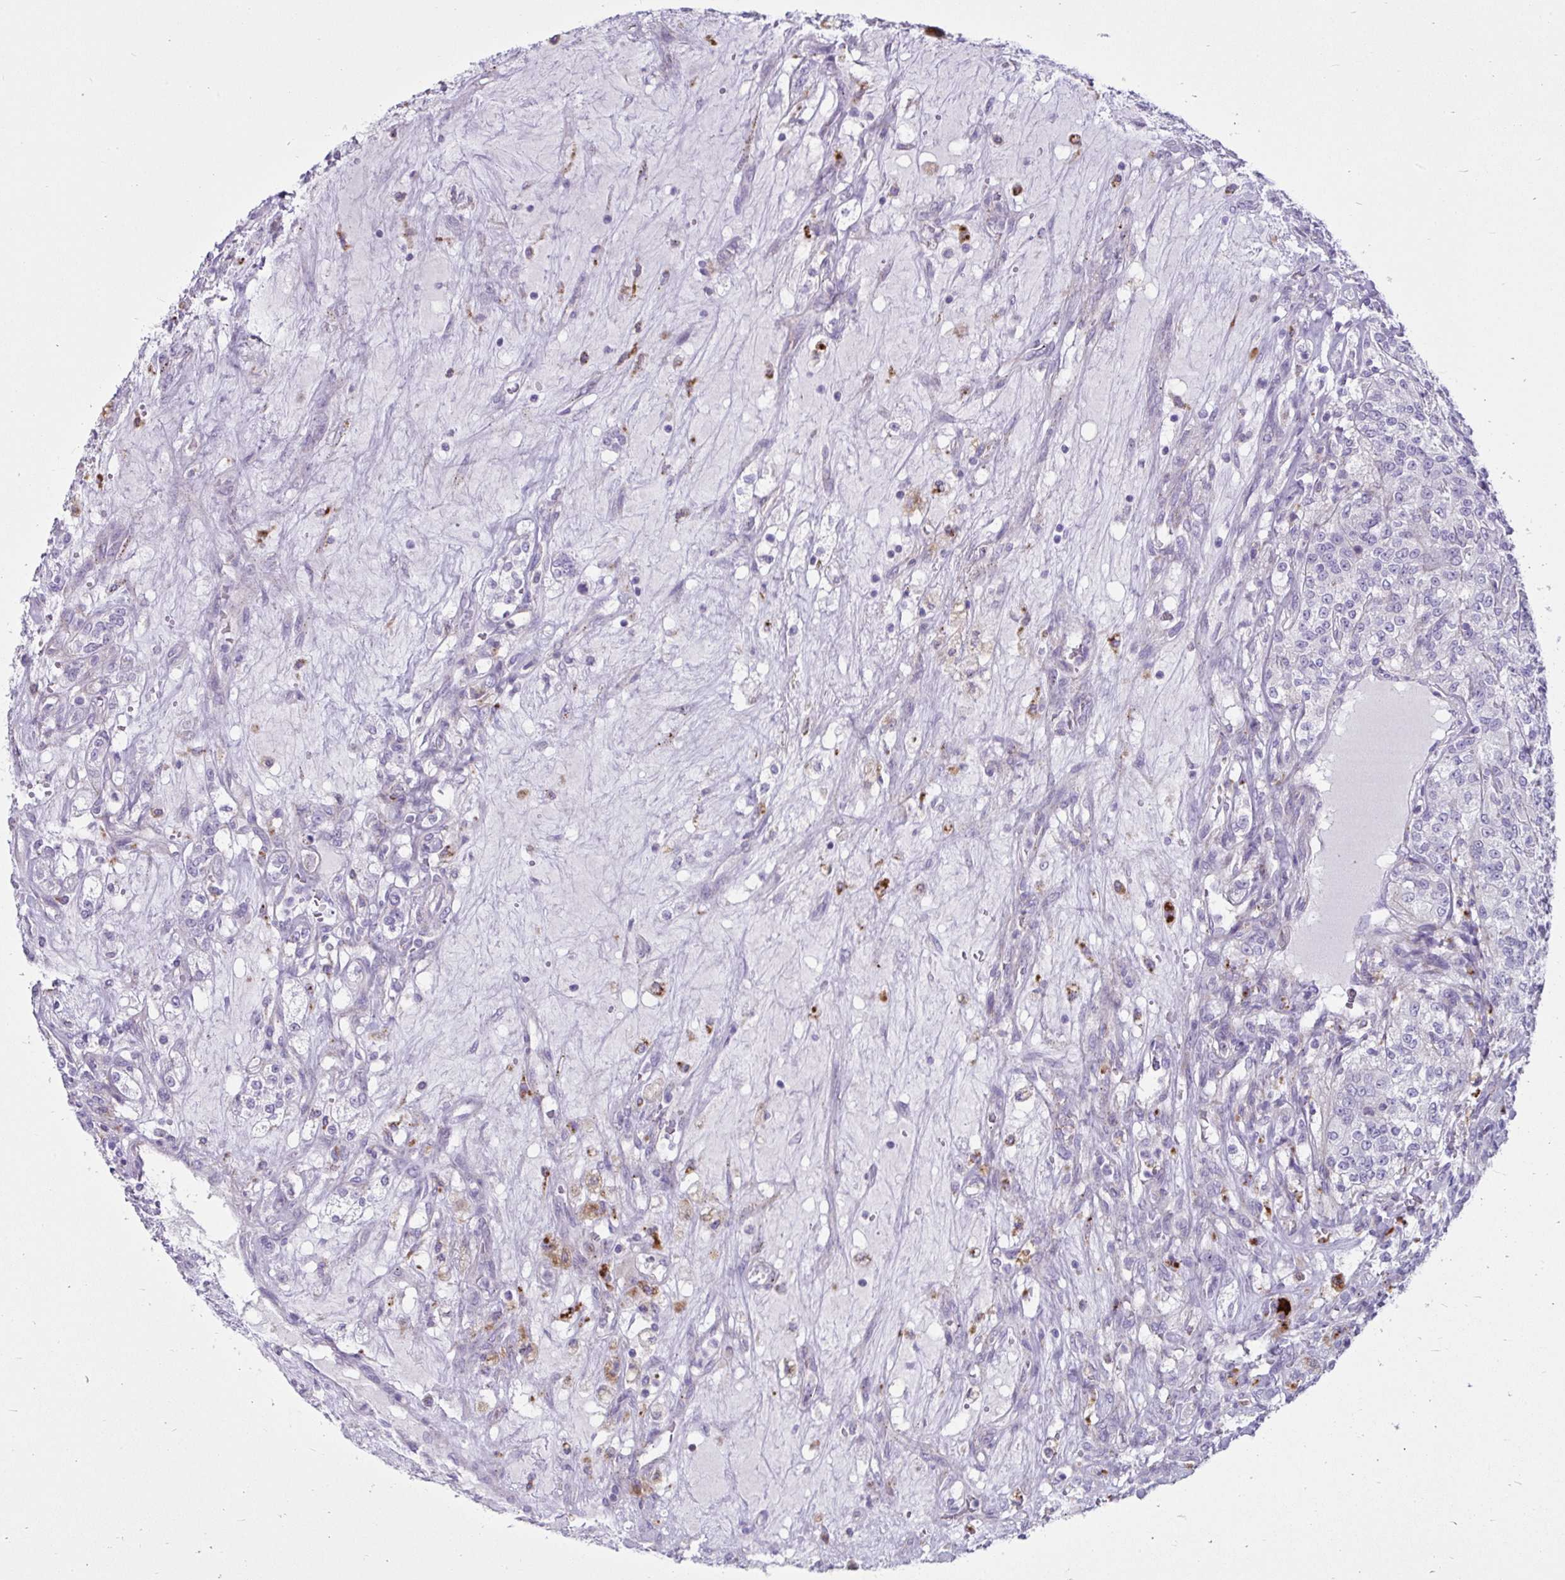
{"staining": {"intensity": "negative", "quantity": "none", "location": "none"}, "tissue": "renal cancer", "cell_type": "Tumor cells", "image_type": "cancer", "snomed": [{"axis": "morphology", "description": "Adenocarcinoma, NOS"}, {"axis": "topography", "description": "Kidney"}], "caption": "An image of renal cancer stained for a protein demonstrates no brown staining in tumor cells. (Stains: DAB IHC with hematoxylin counter stain, Microscopy: brightfield microscopy at high magnification).", "gene": "CTSZ", "patient": {"sex": "female", "age": 63}}